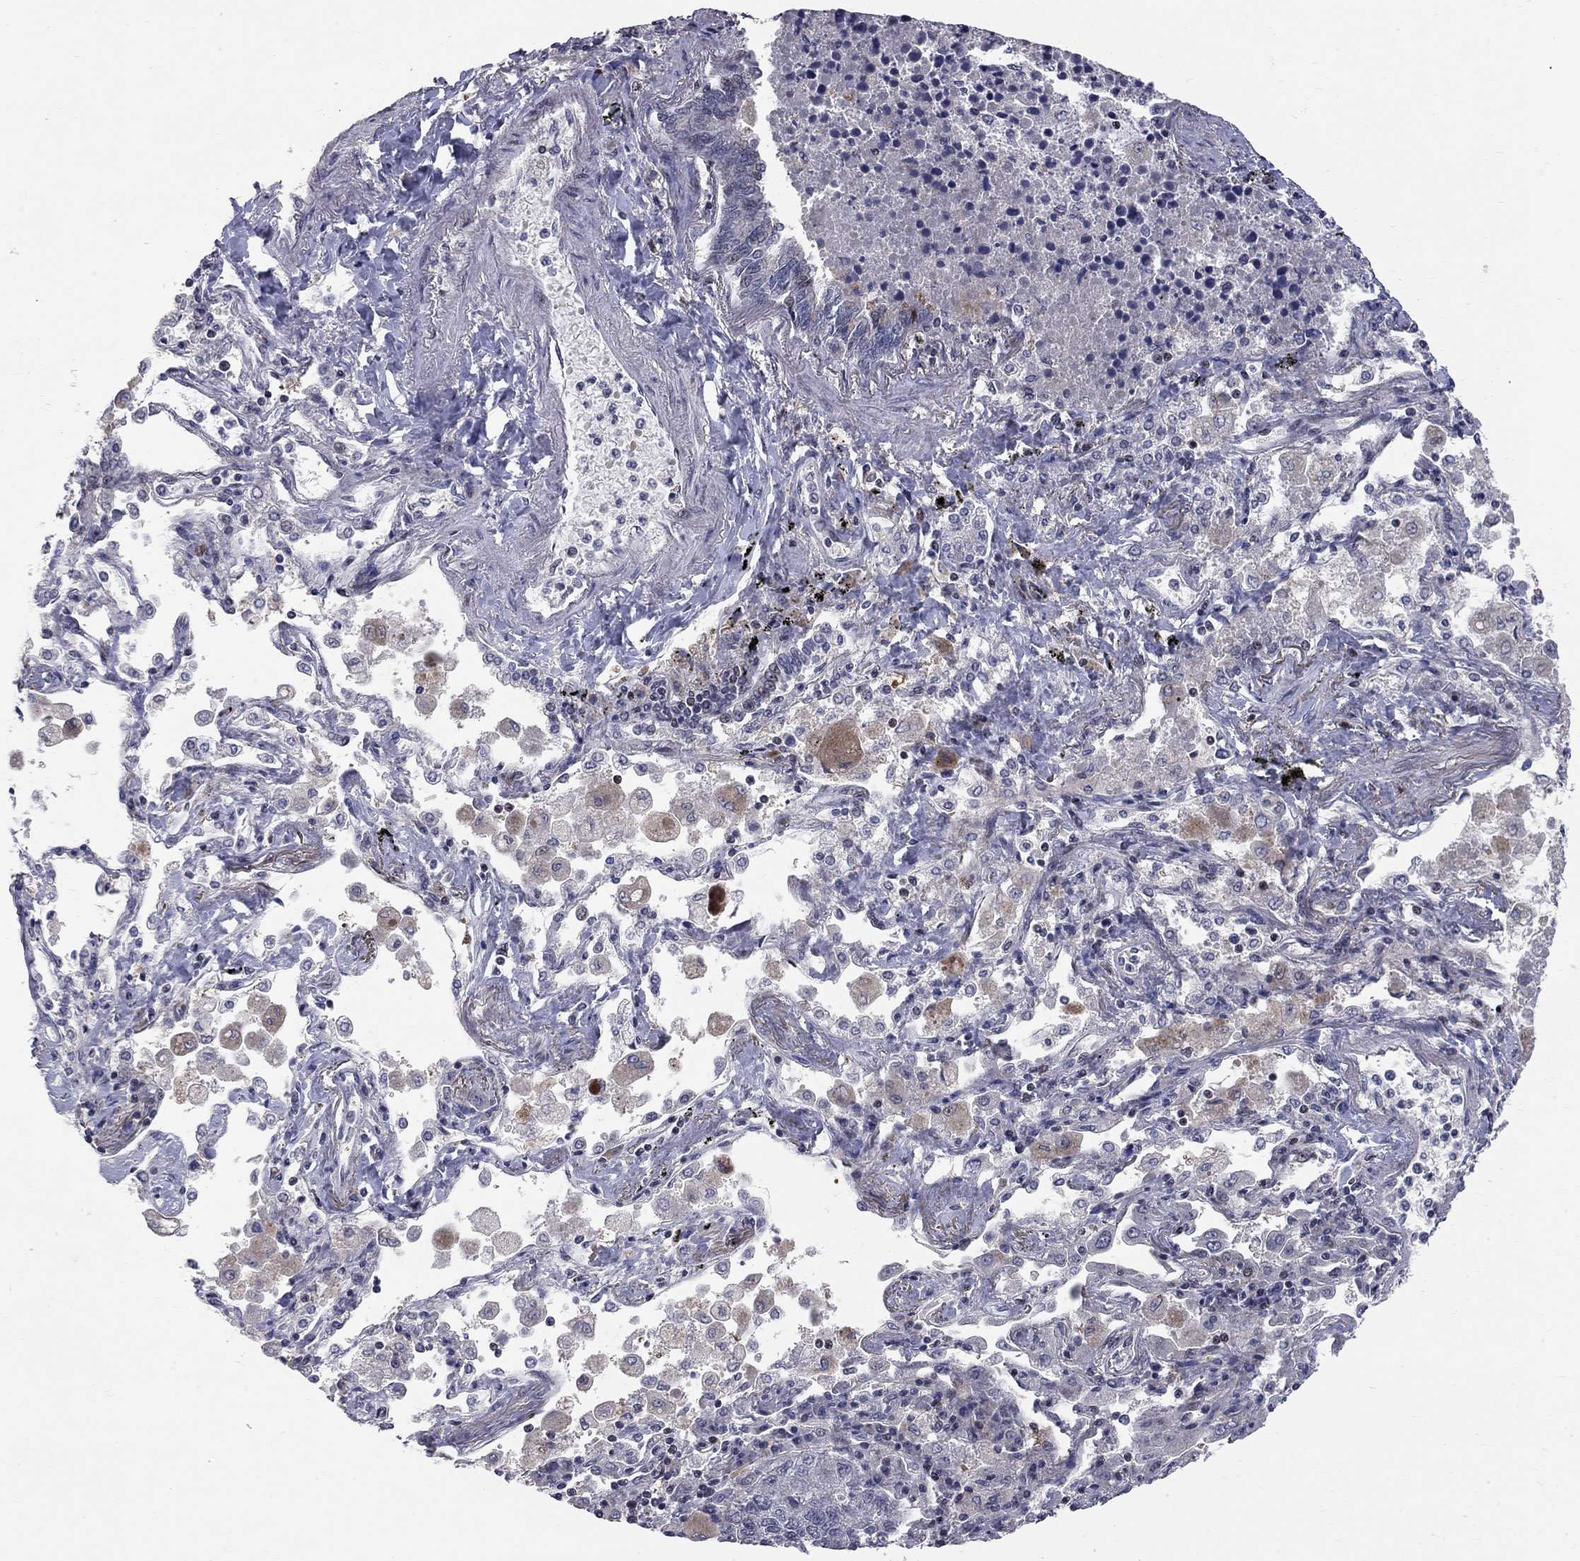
{"staining": {"intensity": "weak", "quantity": "25%-75%", "location": "cytoplasmic/membranous"}, "tissue": "lung cancer", "cell_type": "Tumor cells", "image_type": "cancer", "snomed": [{"axis": "morphology", "description": "Adenocarcinoma, NOS"}, {"axis": "topography", "description": "Lung"}], "caption": "Weak cytoplasmic/membranous expression for a protein is appreciated in approximately 25%-75% of tumor cells of adenocarcinoma (lung) using IHC.", "gene": "HDAC3", "patient": {"sex": "male", "age": 49}}